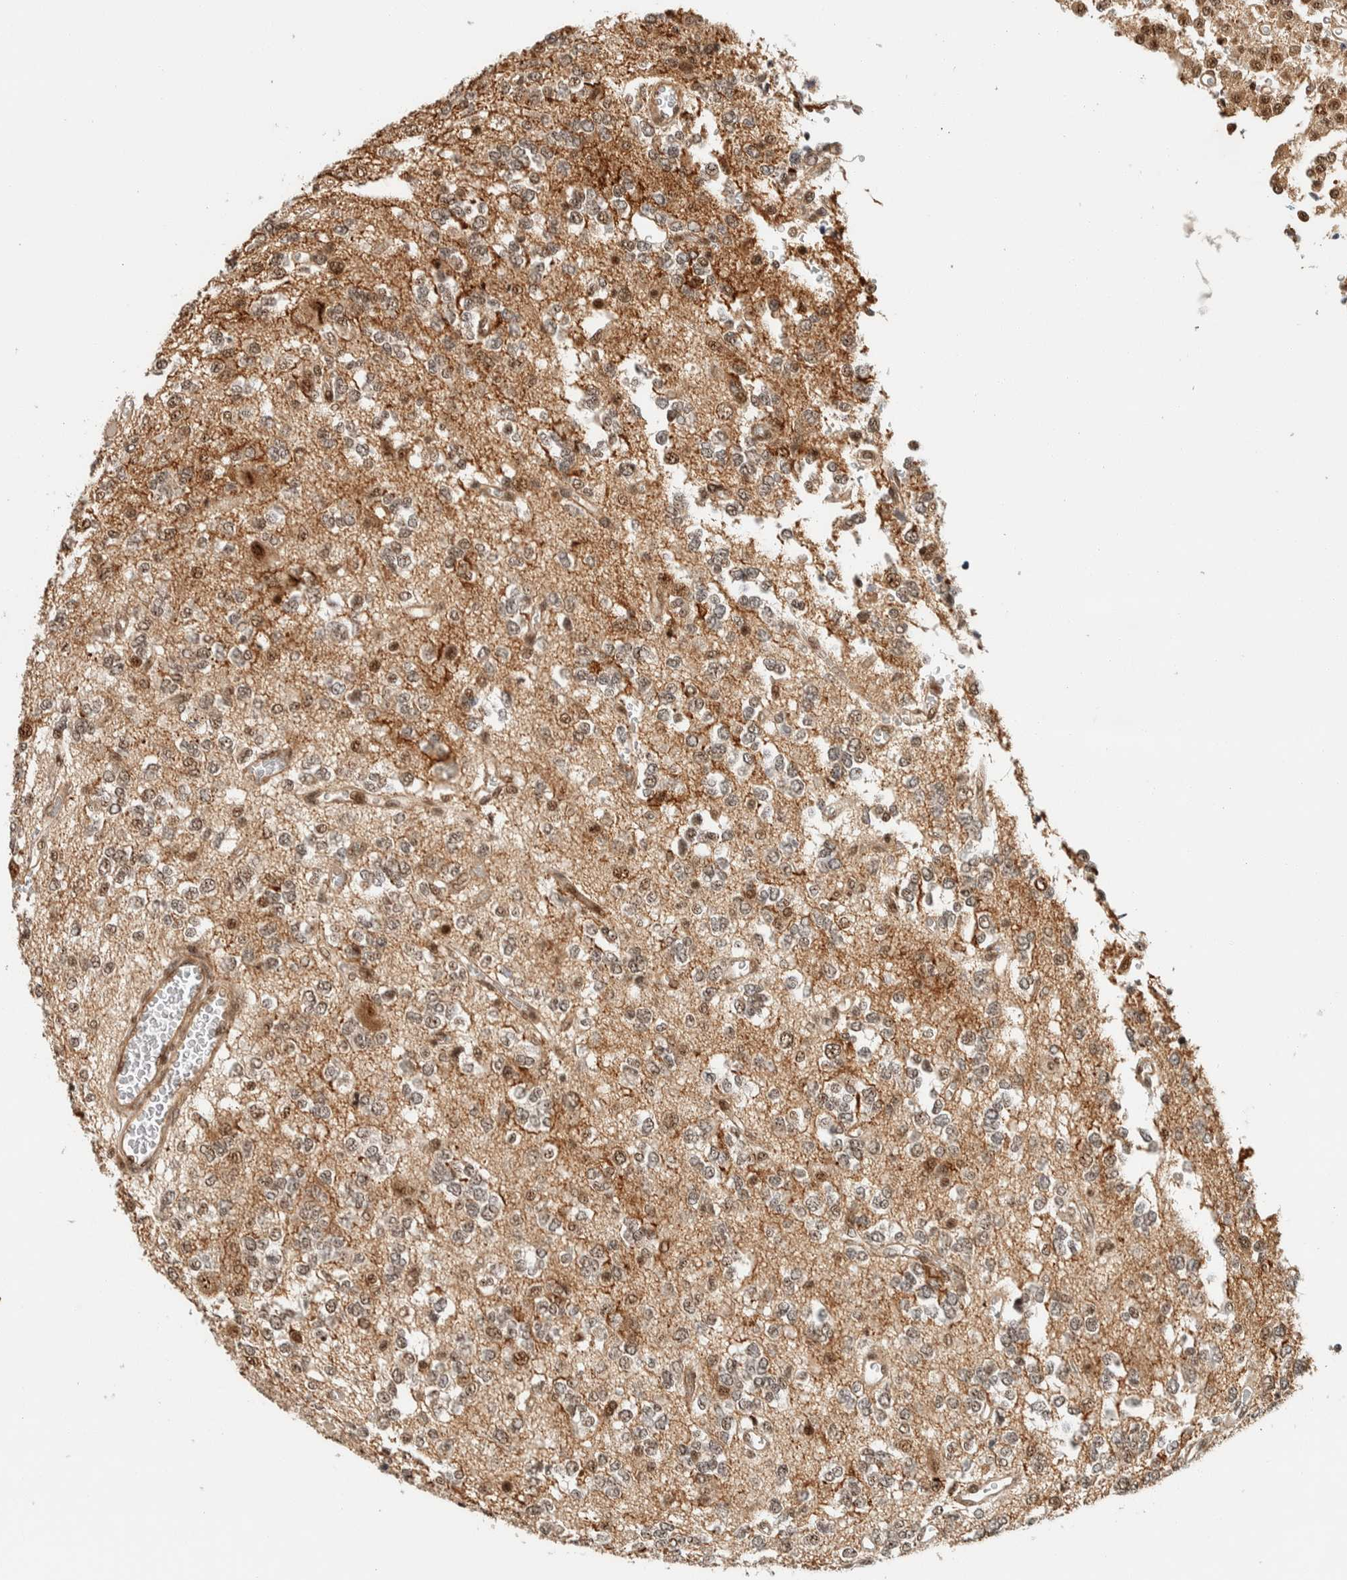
{"staining": {"intensity": "weak", "quantity": "25%-75%", "location": "nuclear"}, "tissue": "glioma", "cell_type": "Tumor cells", "image_type": "cancer", "snomed": [{"axis": "morphology", "description": "Glioma, malignant, Low grade"}, {"axis": "topography", "description": "Brain"}], "caption": "Weak nuclear positivity for a protein is present in approximately 25%-75% of tumor cells of glioma using immunohistochemistry.", "gene": "SIK1", "patient": {"sex": "male", "age": 38}}